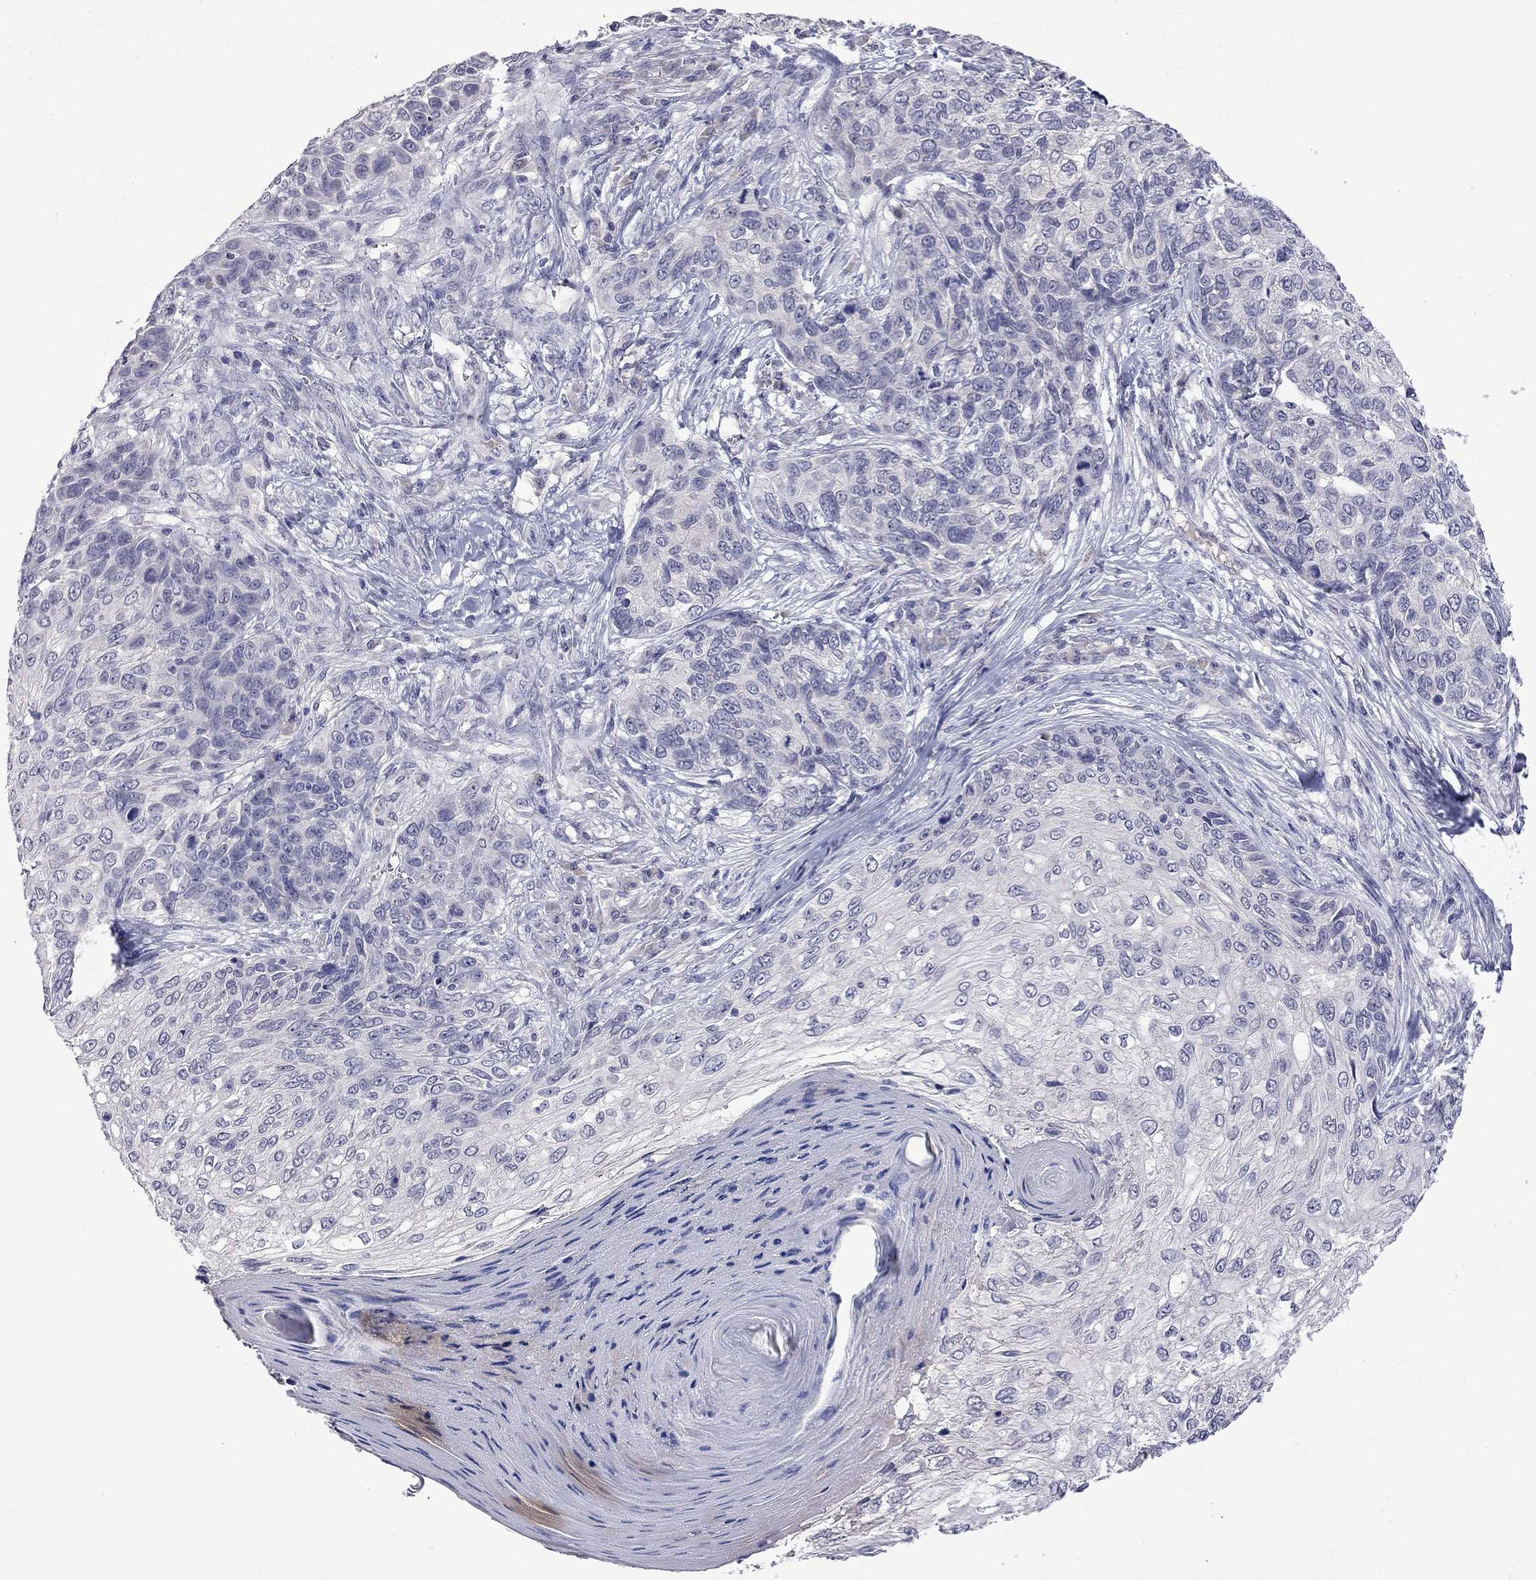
{"staining": {"intensity": "negative", "quantity": "none", "location": "none"}, "tissue": "skin cancer", "cell_type": "Tumor cells", "image_type": "cancer", "snomed": [{"axis": "morphology", "description": "Squamous cell carcinoma, NOS"}, {"axis": "topography", "description": "Skin"}], "caption": "A high-resolution micrograph shows IHC staining of skin cancer (squamous cell carcinoma), which shows no significant expression in tumor cells.", "gene": "STAR", "patient": {"sex": "male", "age": 92}}